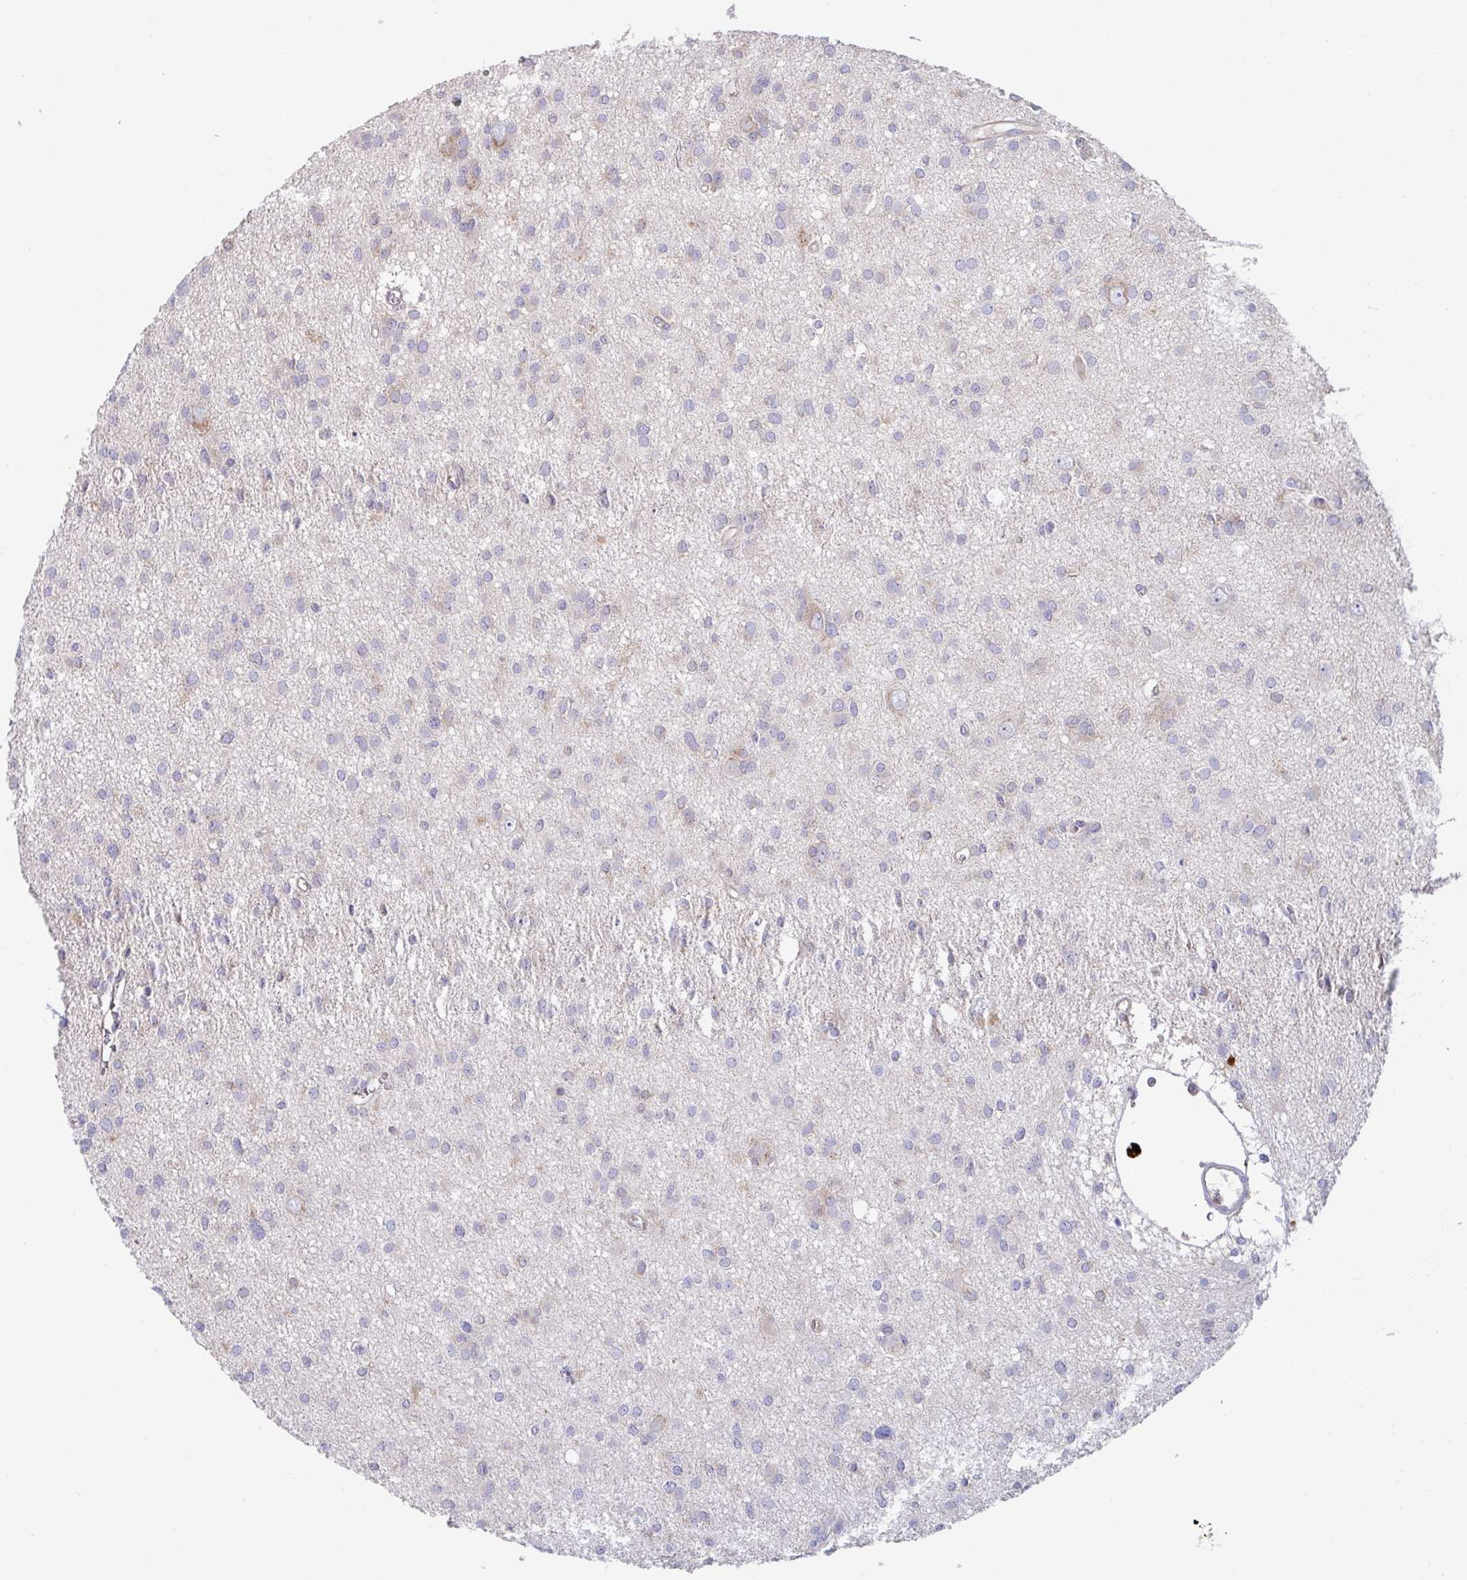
{"staining": {"intensity": "negative", "quantity": "none", "location": "none"}, "tissue": "glioma", "cell_type": "Tumor cells", "image_type": "cancer", "snomed": [{"axis": "morphology", "description": "Glioma, malignant, High grade"}, {"axis": "topography", "description": "Brain"}], "caption": "IHC image of neoplastic tissue: human high-grade glioma (malignant) stained with DAB reveals no significant protein staining in tumor cells. (Stains: DAB immunohistochemistry (IHC) with hematoxylin counter stain, Microscopy: brightfield microscopy at high magnification).", "gene": "YARS2", "patient": {"sex": "male", "age": 23}}